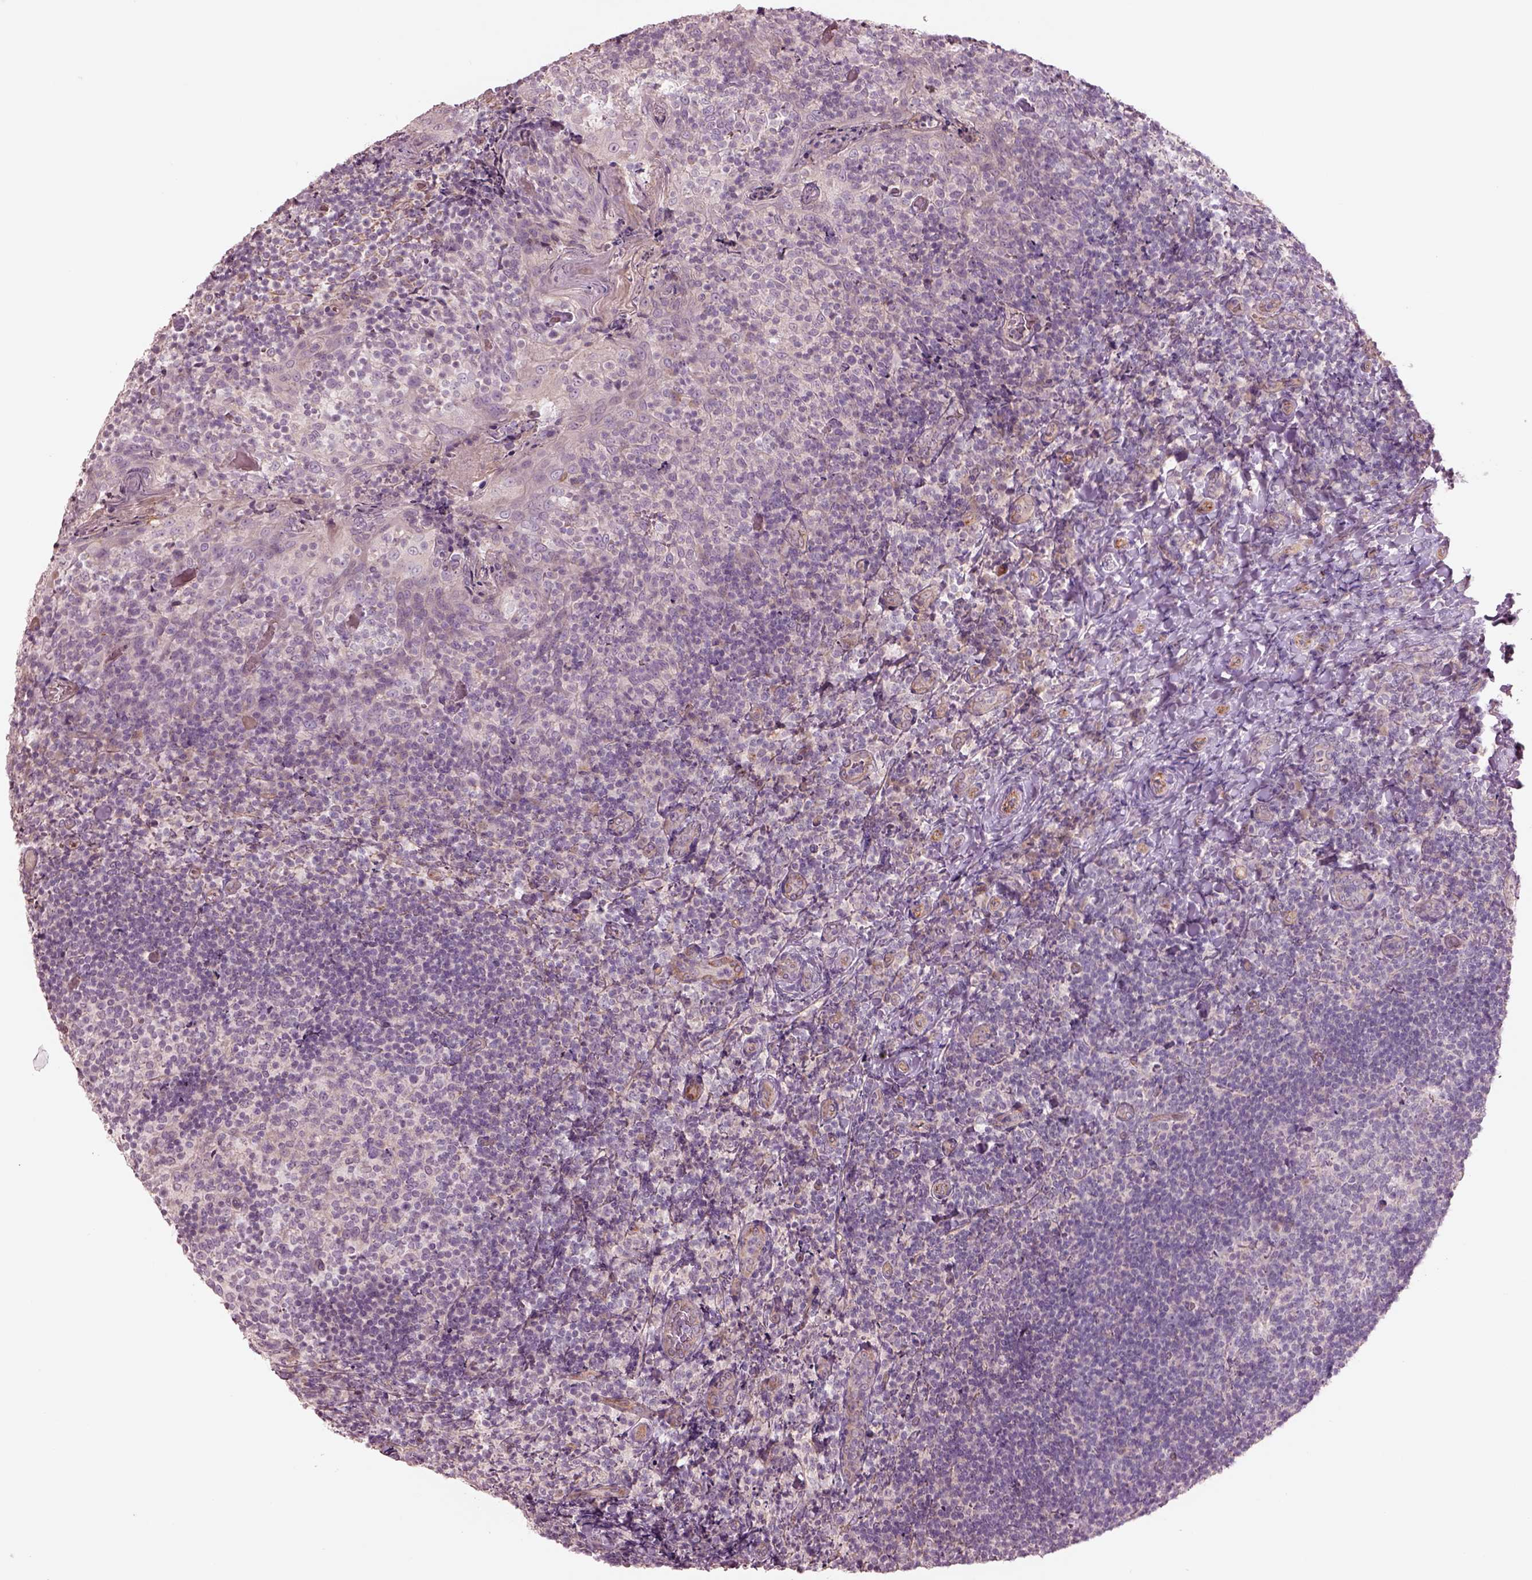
{"staining": {"intensity": "negative", "quantity": "none", "location": "none"}, "tissue": "tonsil", "cell_type": "Germinal center cells", "image_type": "normal", "snomed": [{"axis": "morphology", "description": "Normal tissue, NOS"}, {"axis": "topography", "description": "Tonsil"}], "caption": "Immunohistochemical staining of normal human tonsil displays no significant expression in germinal center cells.", "gene": "DUOXA2", "patient": {"sex": "female", "age": 10}}